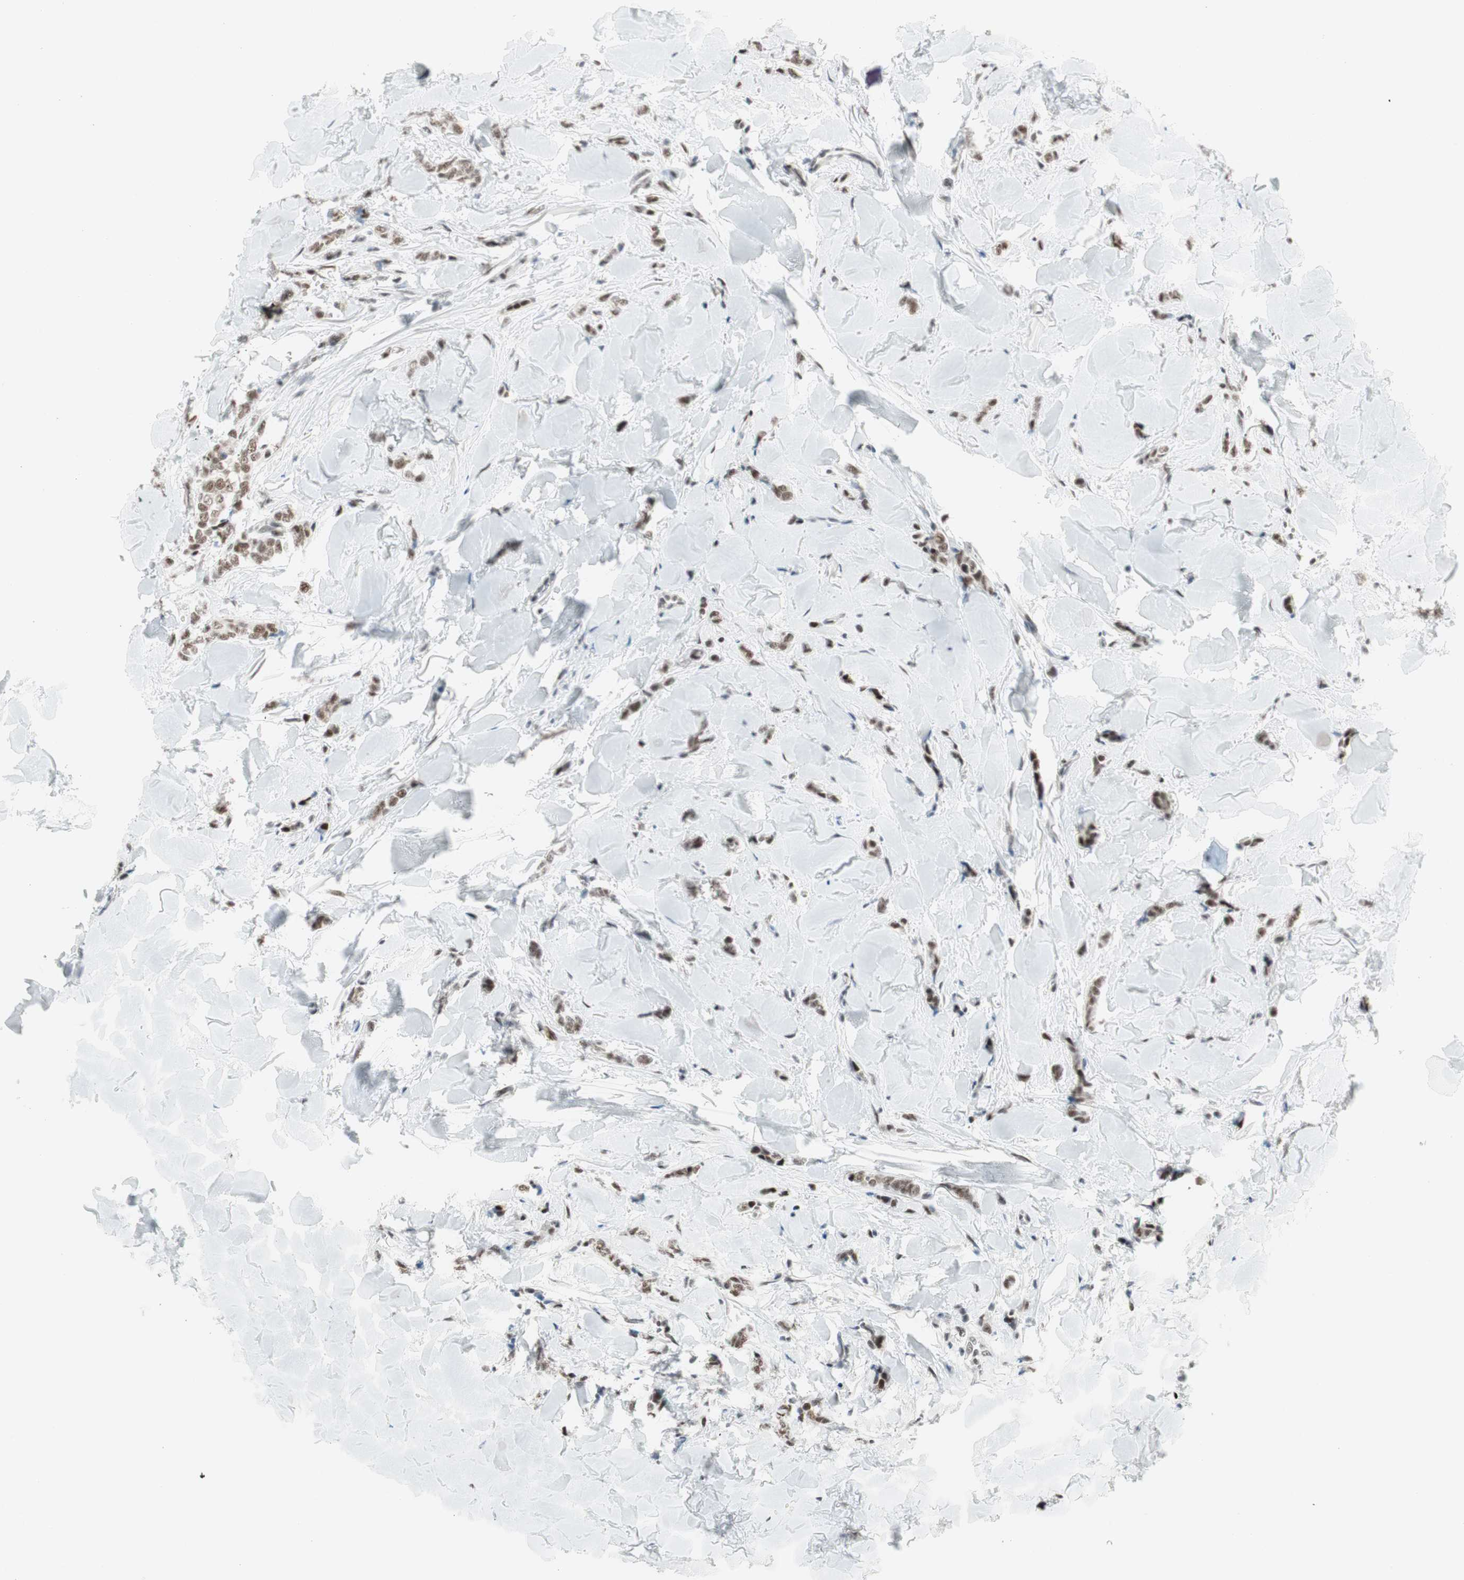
{"staining": {"intensity": "moderate", "quantity": ">75%", "location": "nuclear"}, "tissue": "breast cancer", "cell_type": "Tumor cells", "image_type": "cancer", "snomed": [{"axis": "morphology", "description": "Lobular carcinoma"}, {"axis": "topography", "description": "Skin"}, {"axis": "topography", "description": "Breast"}], "caption": "Immunohistochemistry (IHC) histopathology image of breast cancer (lobular carcinoma) stained for a protein (brown), which shows medium levels of moderate nuclear staining in approximately >75% of tumor cells.", "gene": "HEXIM1", "patient": {"sex": "female", "age": 46}}